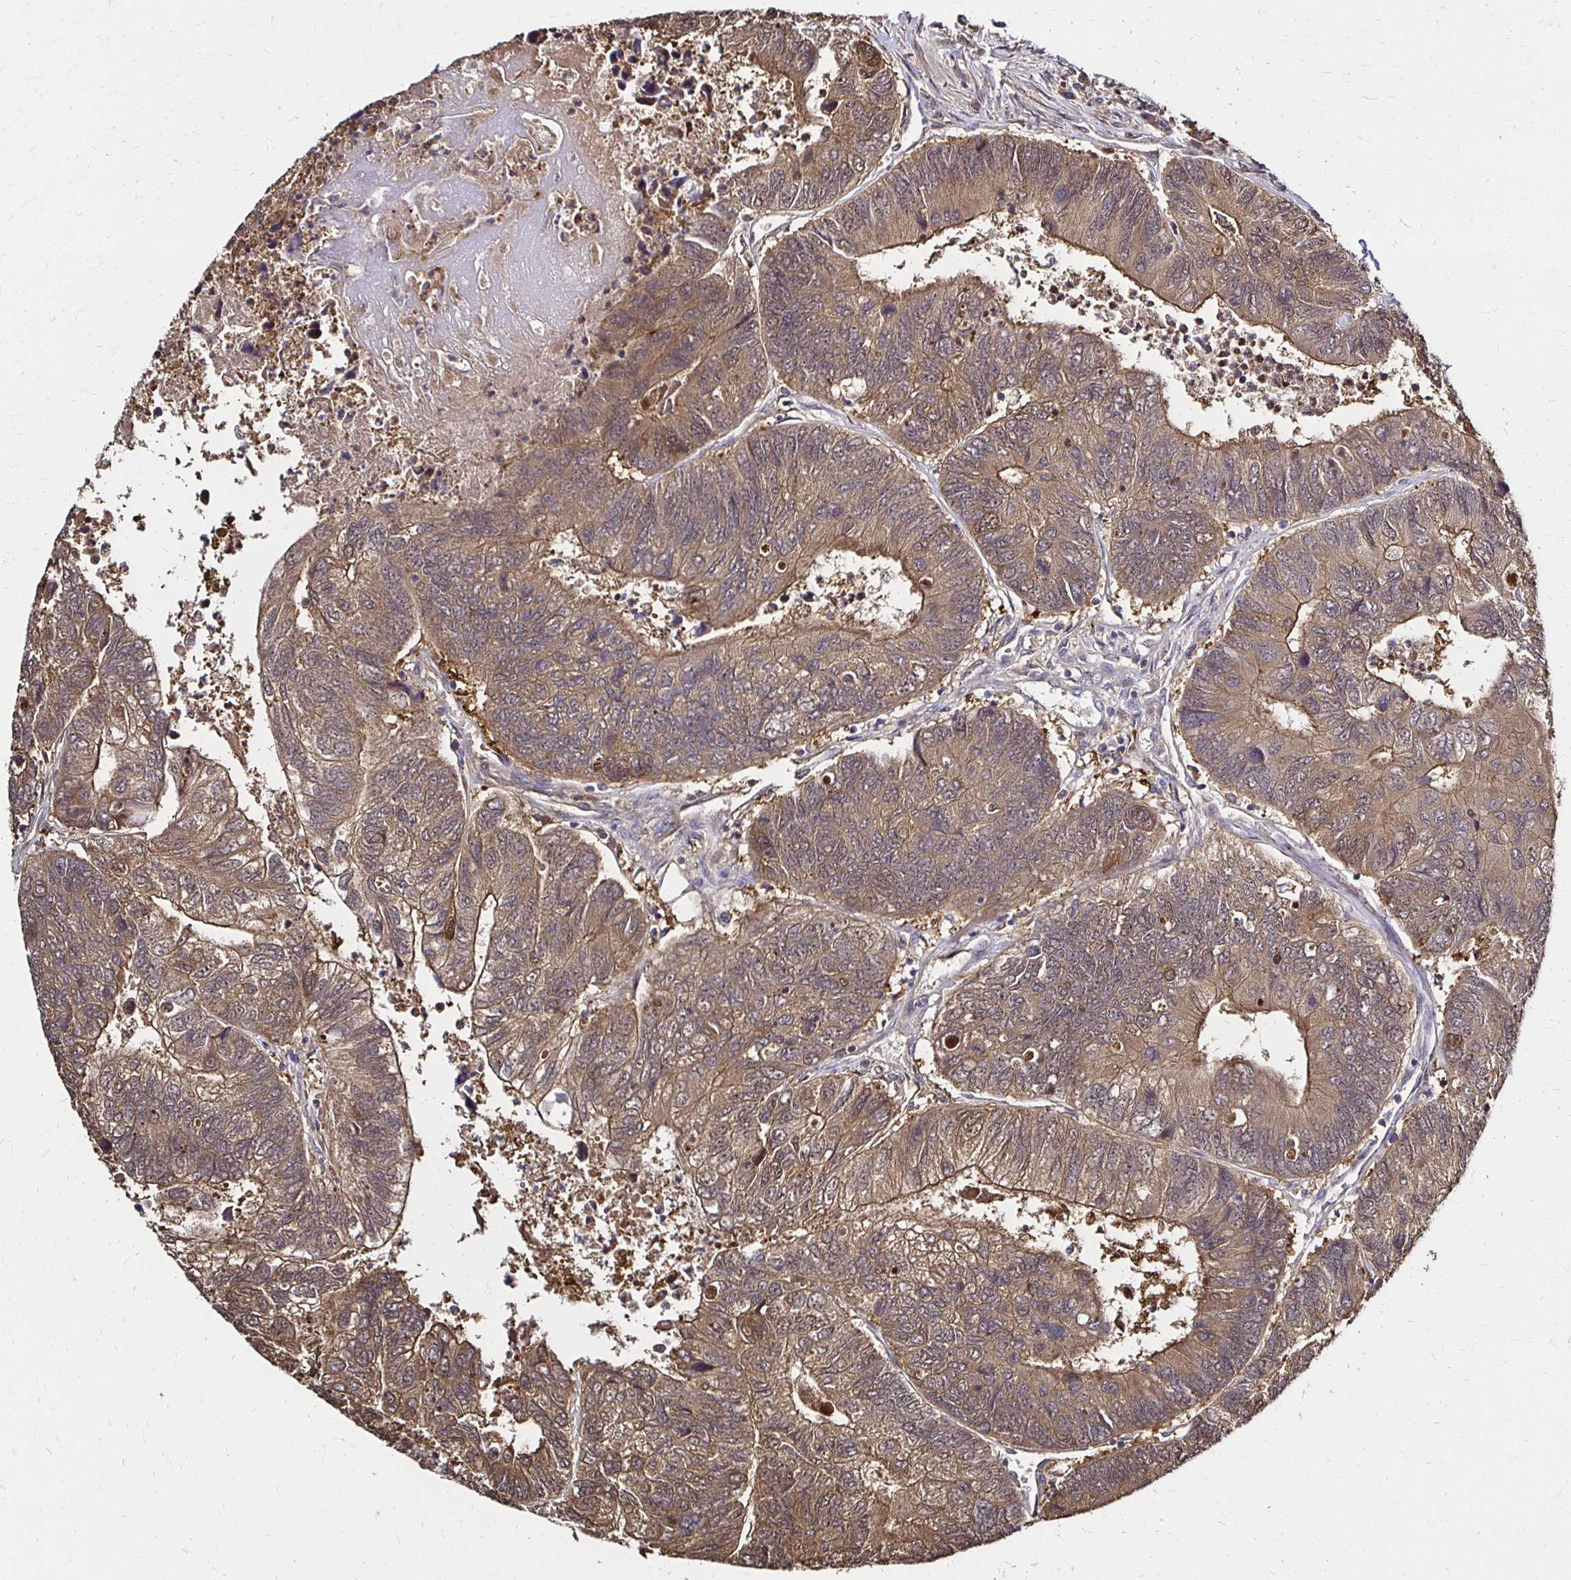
{"staining": {"intensity": "moderate", "quantity": ">75%", "location": "cytoplasmic/membranous"}, "tissue": "colorectal cancer", "cell_type": "Tumor cells", "image_type": "cancer", "snomed": [{"axis": "morphology", "description": "Adenocarcinoma, NOS"}, {"axis": "topography", "description": "Colon"}], "caption": "A histopathology image showing moderate cytoplasmic/membranous staining in approximately >75% of tumor cells in adenocarcinoma (colorectal), as visualized by brown immunohistochemical staining.", "gene": "TXN", "patient": {"sex": "female", "age": 67}}